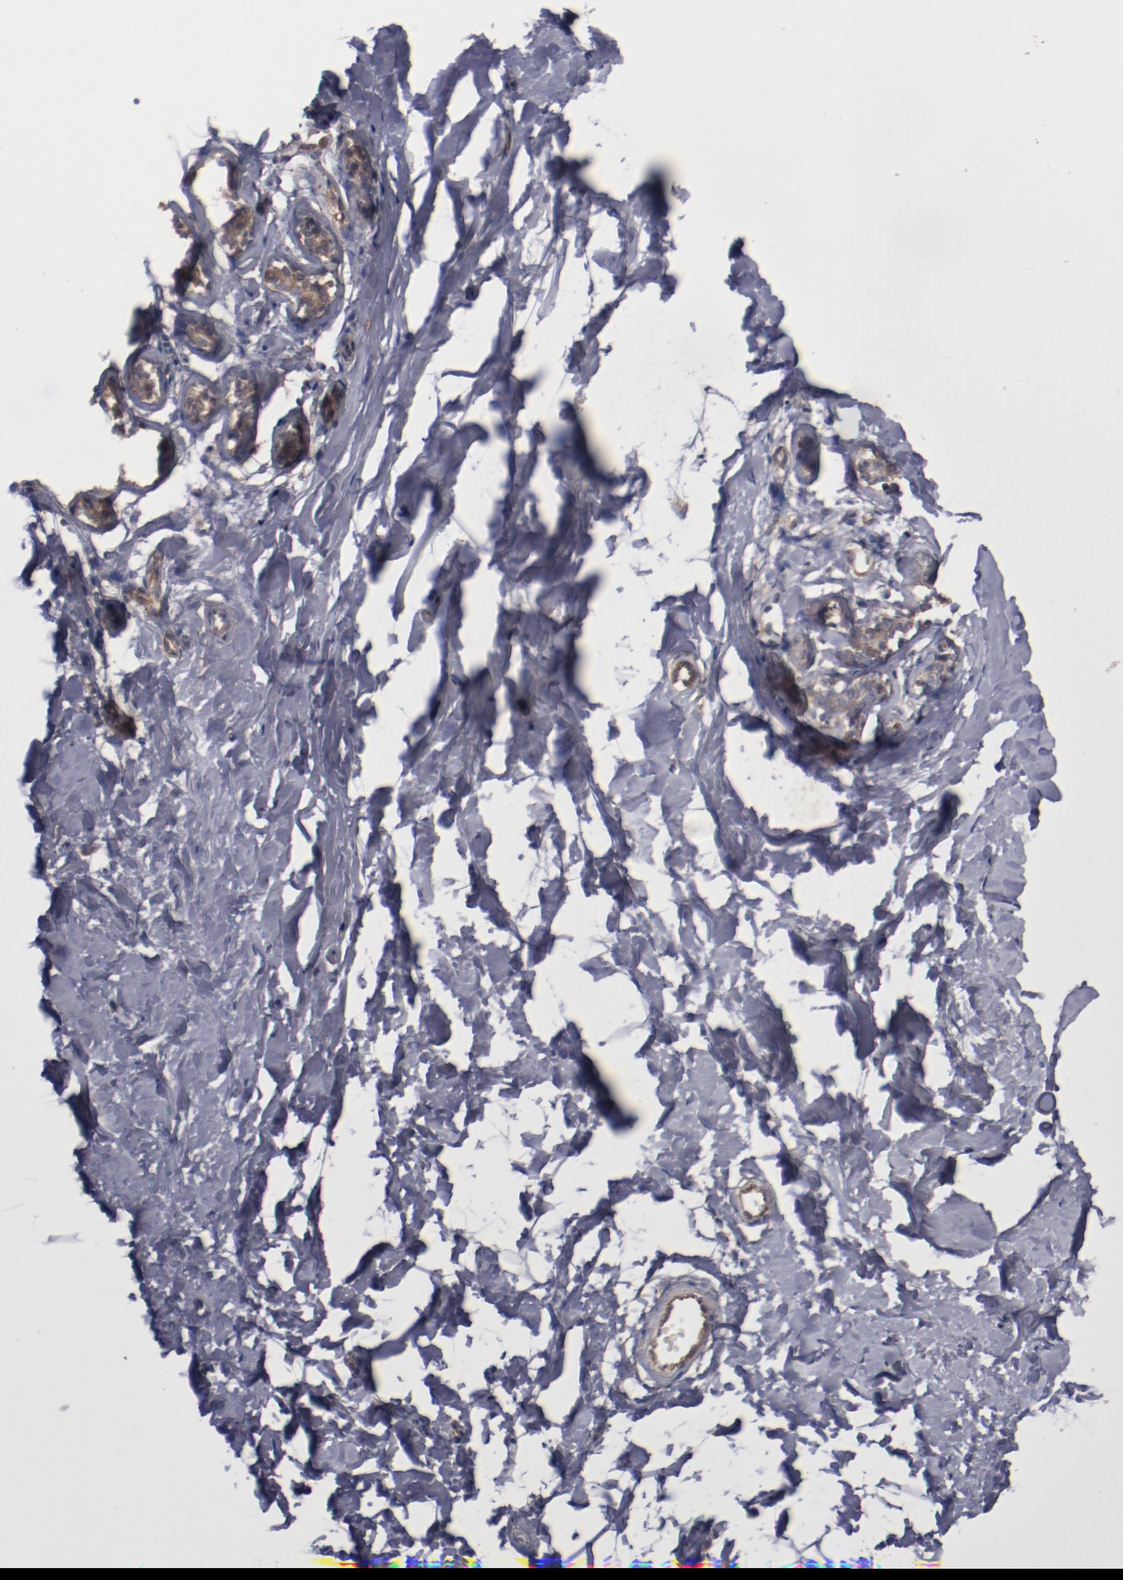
{"staining": {"intensity": "negative", "quantity": "none", "location": "none"}, "tissue": "breast", "cell_type": "Adipocytes", "image_type": "normal", "snomed": [{"axis": "morphology", "description": "Normal tissue, NOS"}, {"axis": "topography", "description": "Breast"}], "caption": "Immunohistochemistry image of unremarkable breast: human breast stained with DAB (3,3'-diaminobenzidine) shows no significant protein expression in adipocytes. Brightfield microscopy of IHC stained with DAB (brown) and hematoxylin (blue), captured at high magnification.", "gene": "DIPK2B", "patient": {"sex": "female", "age": 23}}